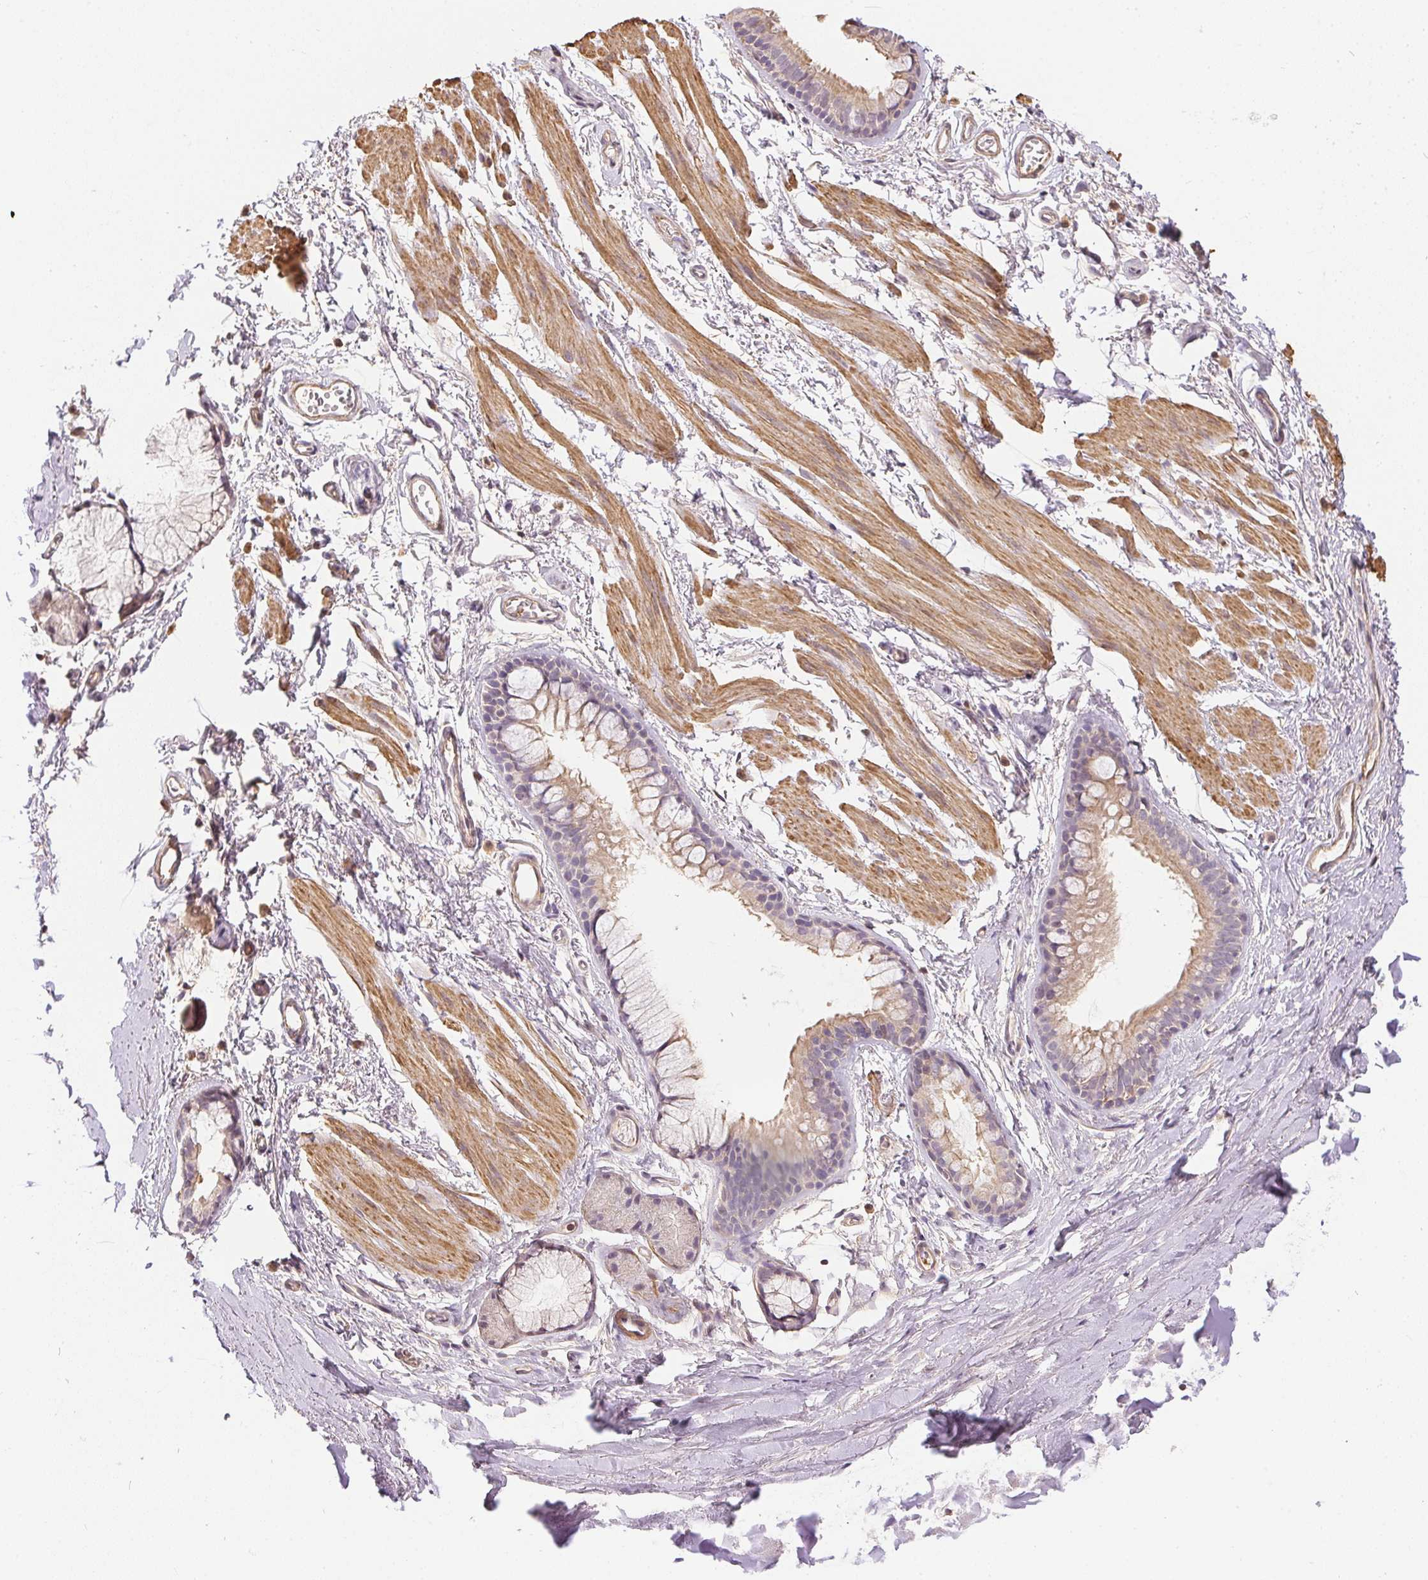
{"staining": {"intensity": "negative", "quantity": "none", "location": "none"}, "tissue": "soft tissue", "cell_type": "Fibroblasts", "image_type": "normal", "snomed": [{"axis": "morphology", "description": "Normal tissue, NOS"}, {"axis": "topography", "description": "Cartilage tissue"}, {"axis": "topography", "description": "Bronchus"}], "caption": "Immunohistochemistry (IHC) micrograph of normal soft tissue stained for a protein (brown), which demonstrates no staining in fibroblasts.", "gene": "REV3L", "patient": {"sex": "female", "age": 79}}